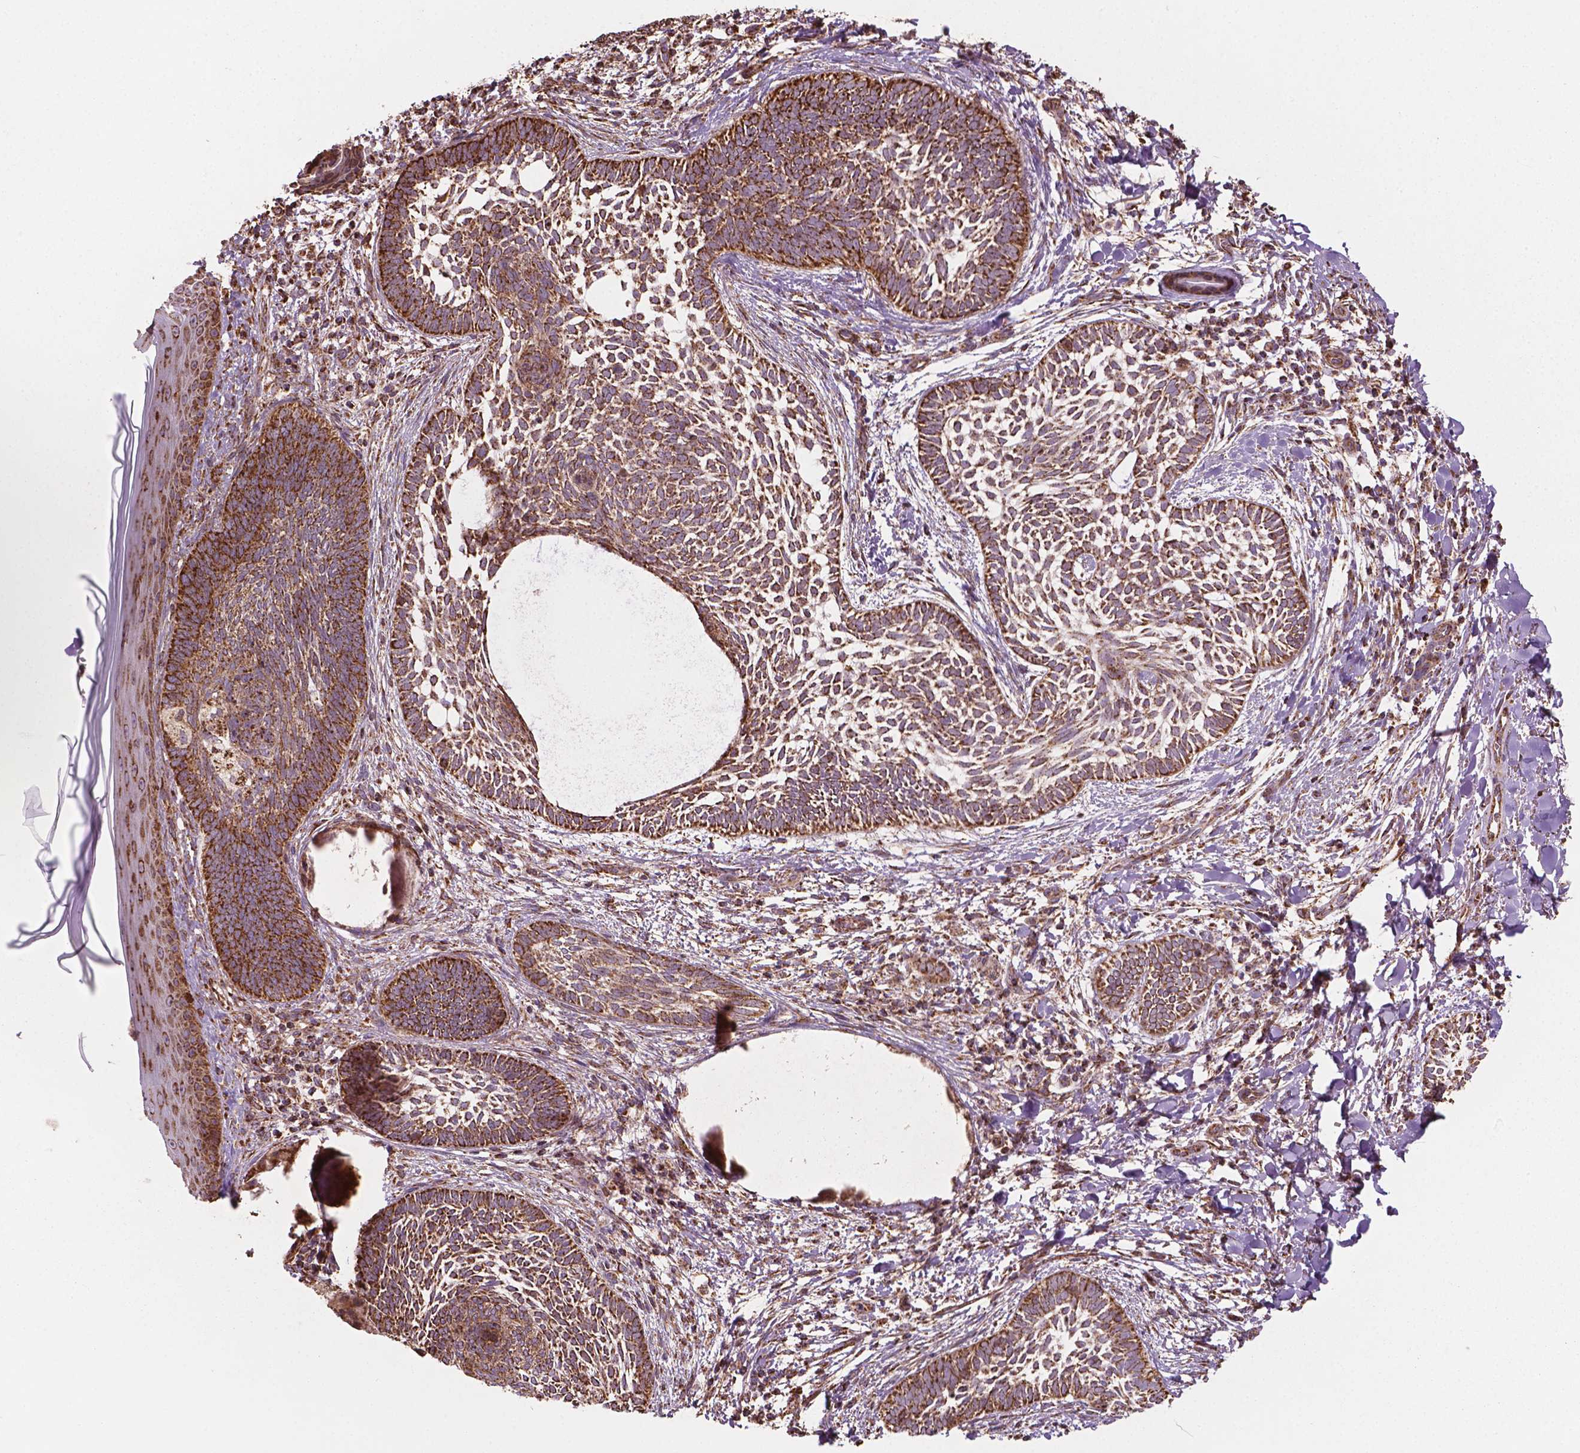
{"staining": {"intensity": "moderate", "quantity": ">75%", "location": "cytoplasmic/membranous"}, "tissue": "skin cancer", "cell_type": "Tumor cells", "image_type": "cancer", "snomed": [{"axis": "morphology", "description": "Normal tissue, NOS"}, {"axis": "morphology", "description": "Basal cell carcinoma"}, {"axis": "topography", "description": "Skin"}], "caption": "Immunohistochemical staining of skin basal cell carcinoma shows medium levels of moderate cytoplasmic/membranous staining in about >75% of tumor cells. Using DAB (3,3'-diaminobenzidine) (brown) and hematoxylin (blue) stains, captured at high magnification using brightfield microscopy.", "gene": "HS3ST3A1", "patient": {"sex": "male", "age": 46}}